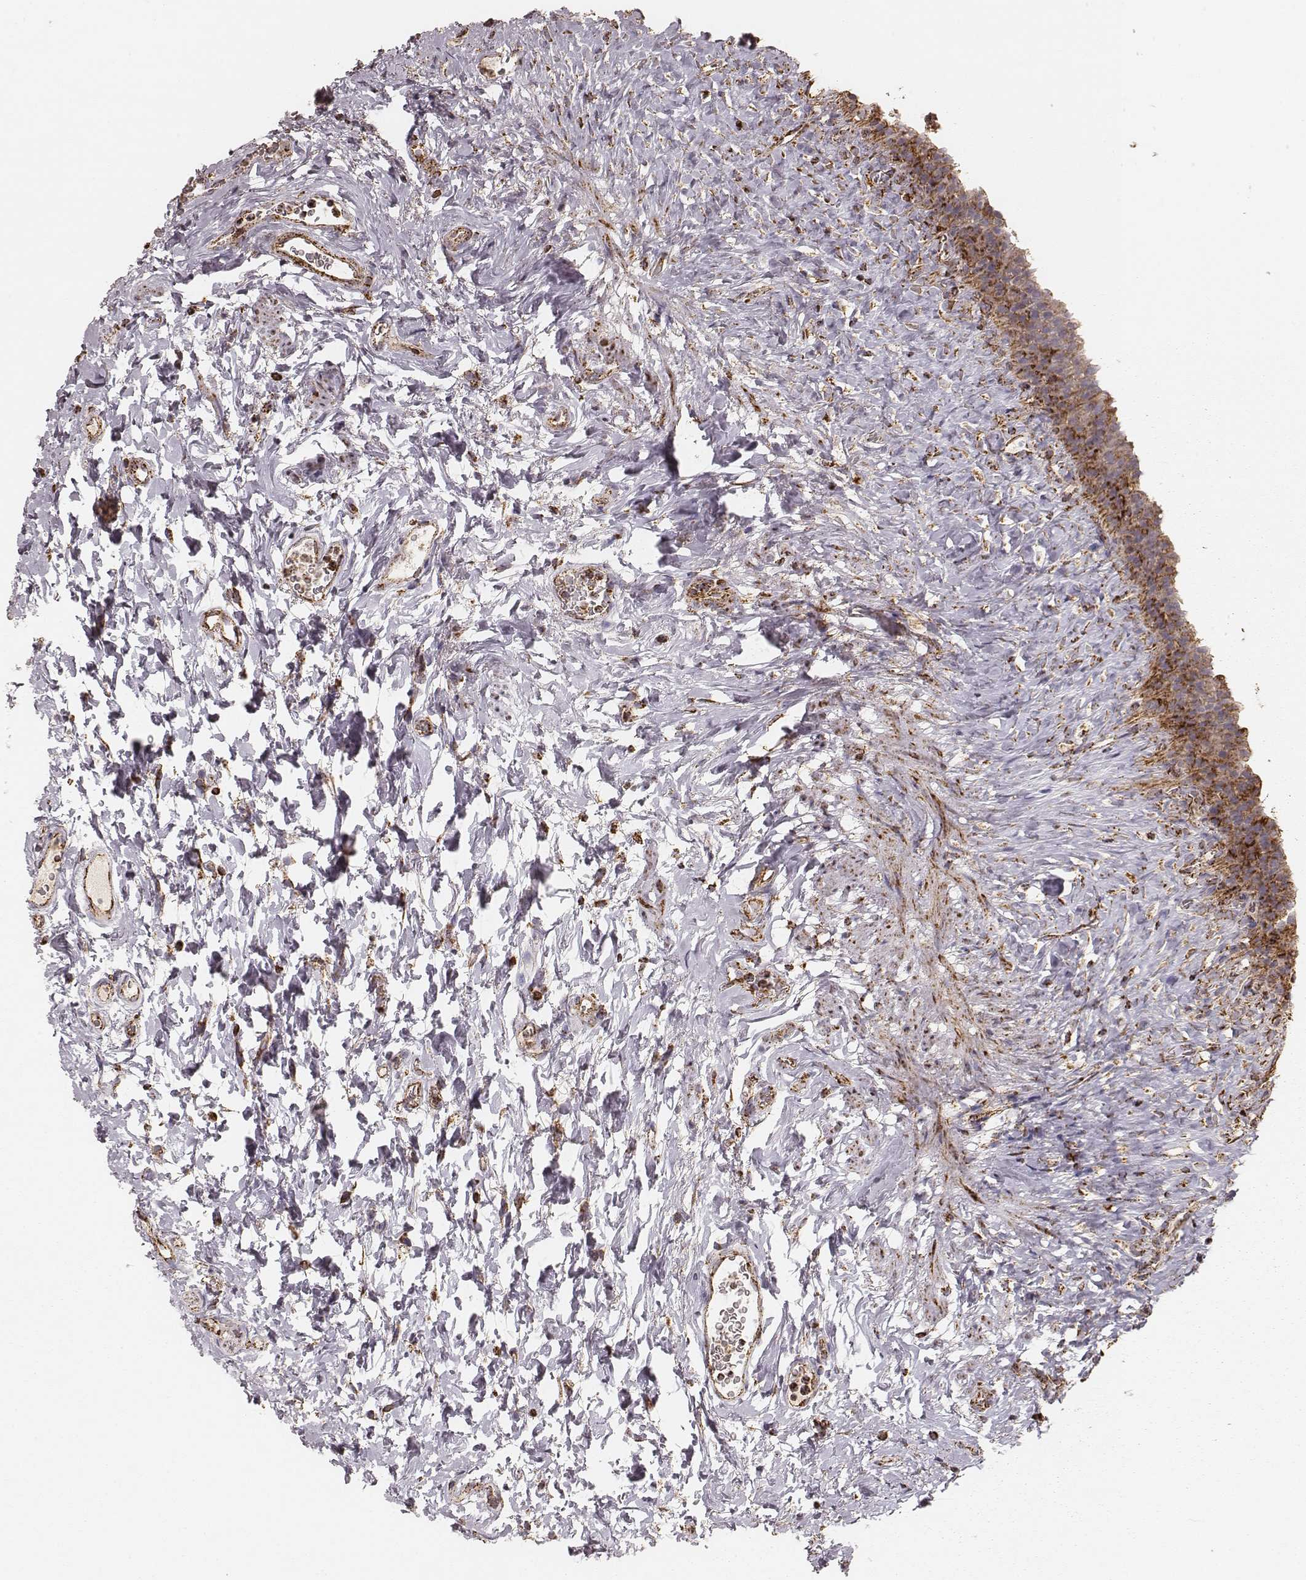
{"staining": {"intensity": "strong", "quantity": ">75%", "location": "cytoplasmic/membranous"}, "tissue": "urinary bladder", "cell_type": "Urothelial cells", "image_type": "normal", "snomed": [{"axis": "morphology", "description": "Normal tissue, NOS"}, {"axis": "topography", "description": "Urinary bladder"}], "caption": "This image reveals IHC staining of unremarkable human urinary bladder, with high strong cytoplasmic/membranous expression in approximately >75% of urothelial cells.", "gene": "CS", "patient": {"sex": "male", "age": 76}}